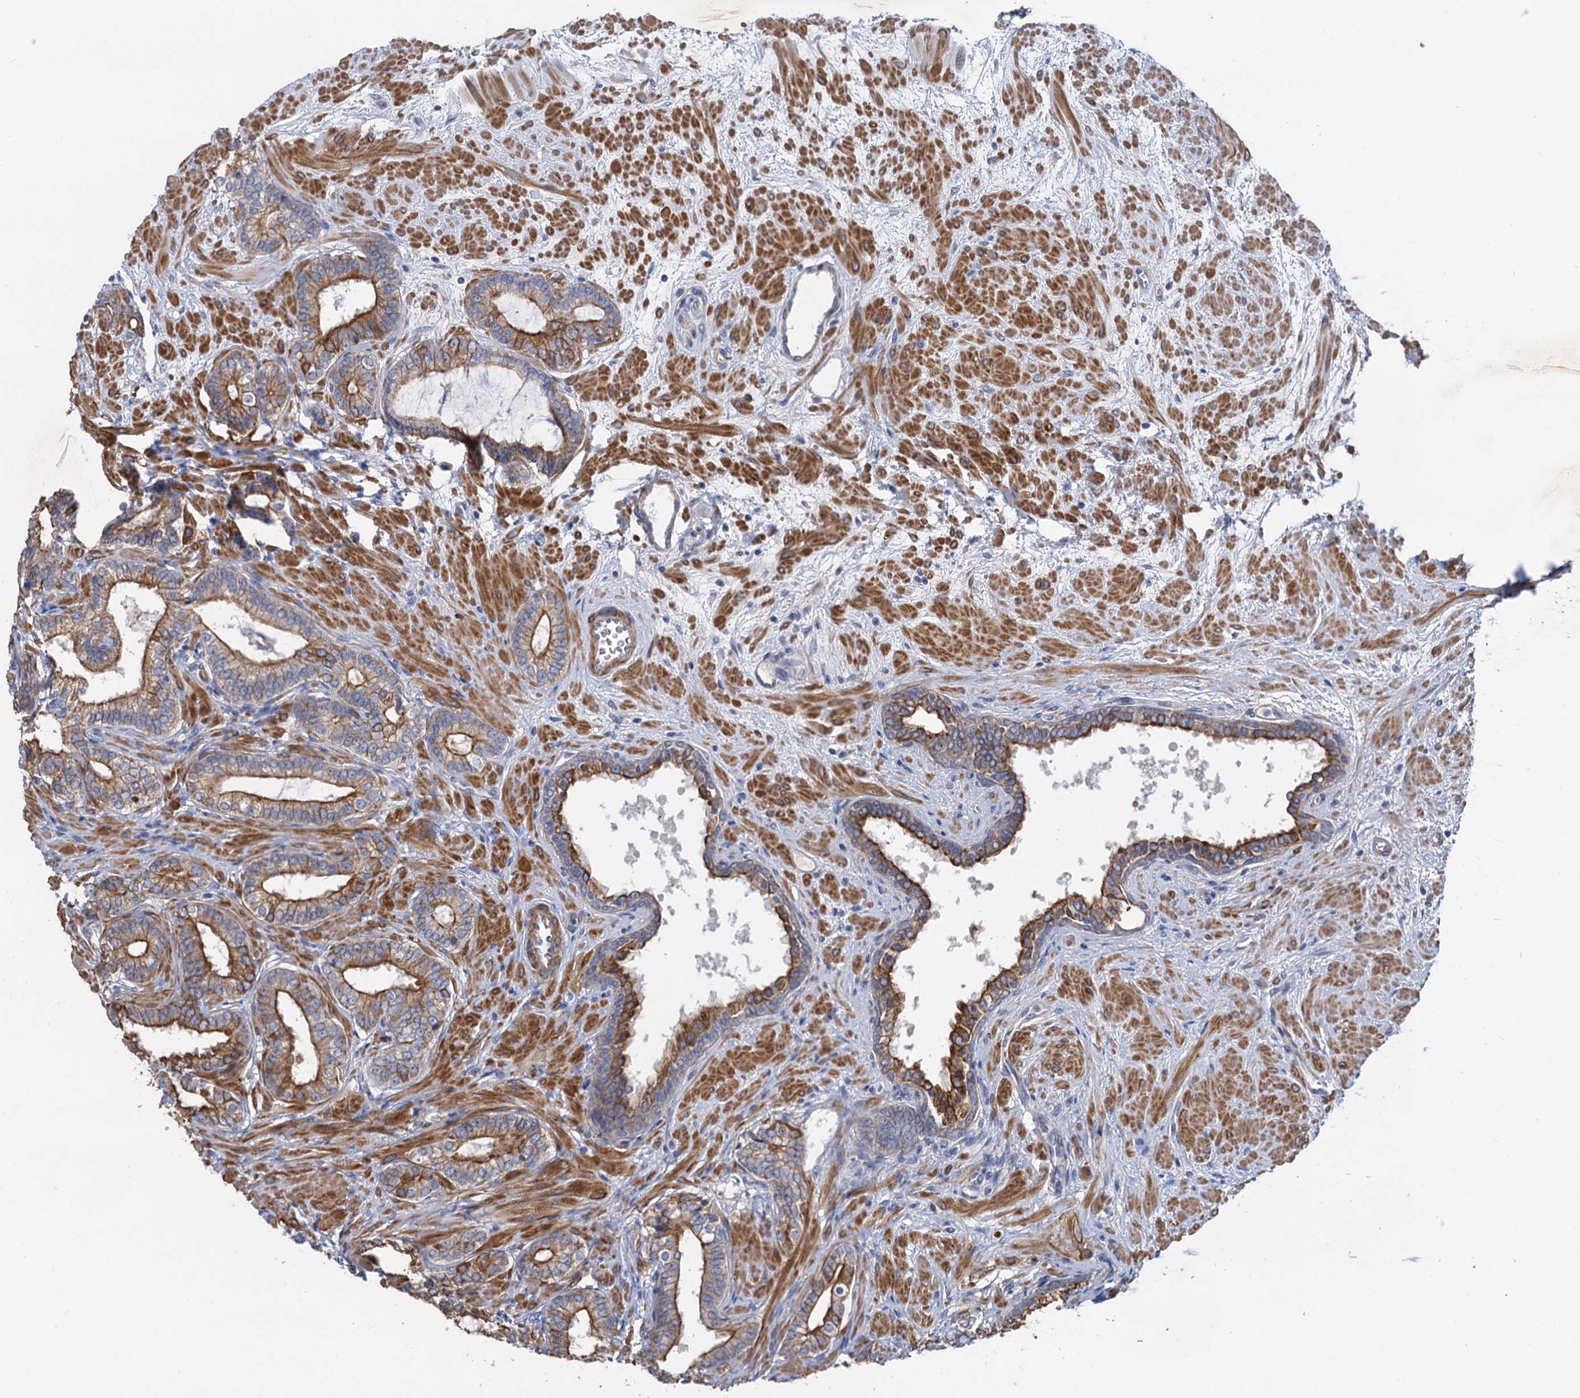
{"staining": {"intensity": "strong", "quantity": "25%-75%", "location": "cytoplasmic/membranous"}, "tissue": "prostate cancer", "cell_type": "Tumor cells", "image_type": "cancer", "snomed": [{"axis": "morphology", "description": "Adenocarcinoma, High grade"}, {"axis": "topography", "description": "Prostate"}], "caption": "IHC image of neoplastic tissue: prostate cancer (high-grade adenocarcinoma) stained using immunohistochemistry (IHC) shows high levels of strong protein expression localized specifically in the cytoplasmic/membranous of tumor cells, appearing as a cytoplasmic/membranous brown color.", "gene": "SMCO3", "patient": {"sex": "male", "age": 64}}